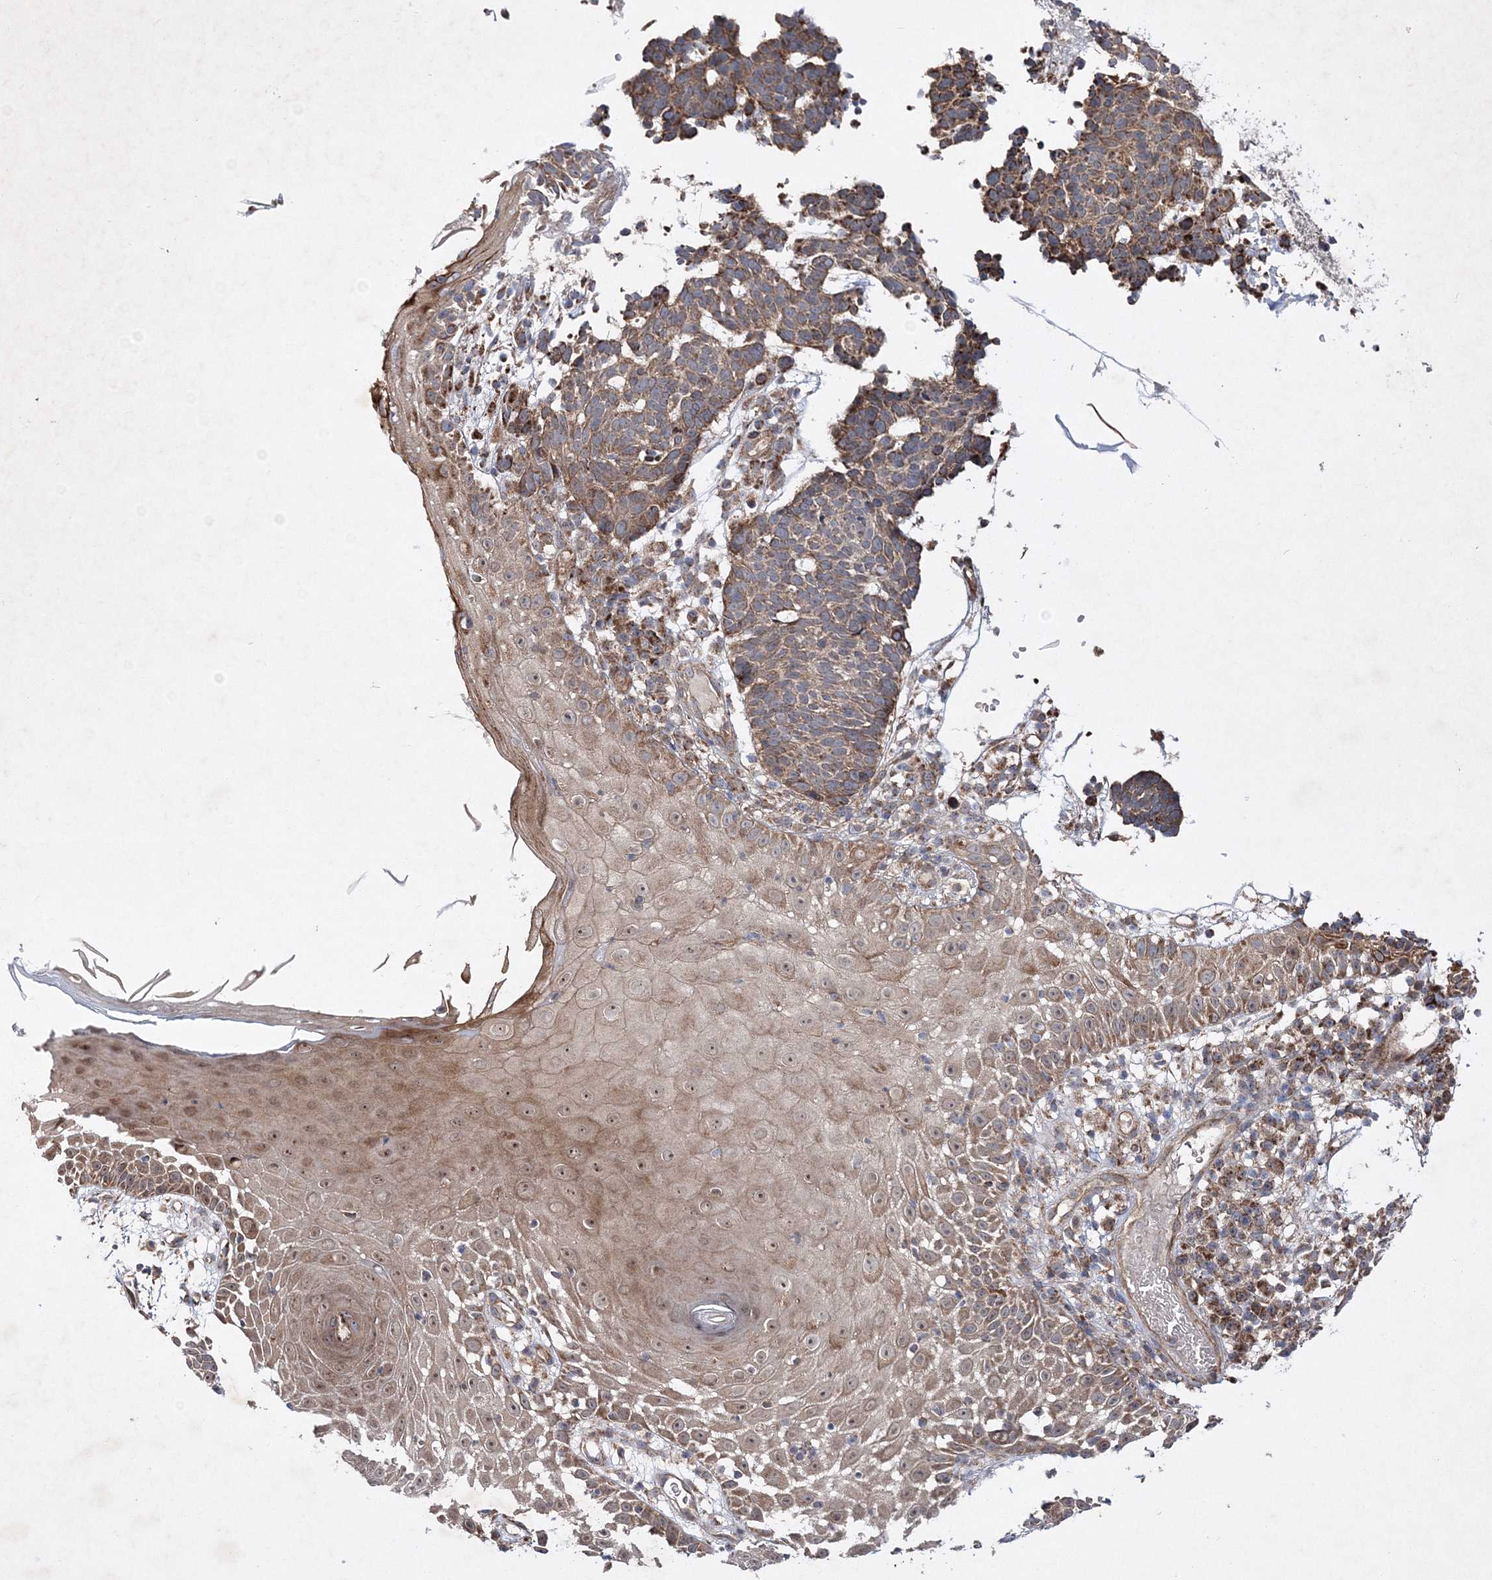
{"staining": {"intensity": "moderate", "quantity": ">75%", "location": "cytoplasmic/membranous"}, "tissue": "skin cancer", "cell_type": "Tumor cells", "image_type": "cancer", "snomed": [{"axis": "morphology", "description": "Basal cell carcinoma"}, {"axis": "topography", "description": "Skin"}], "caption": "Immunohistochemical staining of human skin cancer displays moderate cytoplasmic/membranous protein staining in about >75% of tumor cells.", "gene": "SCRN3", "patient": {"sex": "male", "age": 85}}